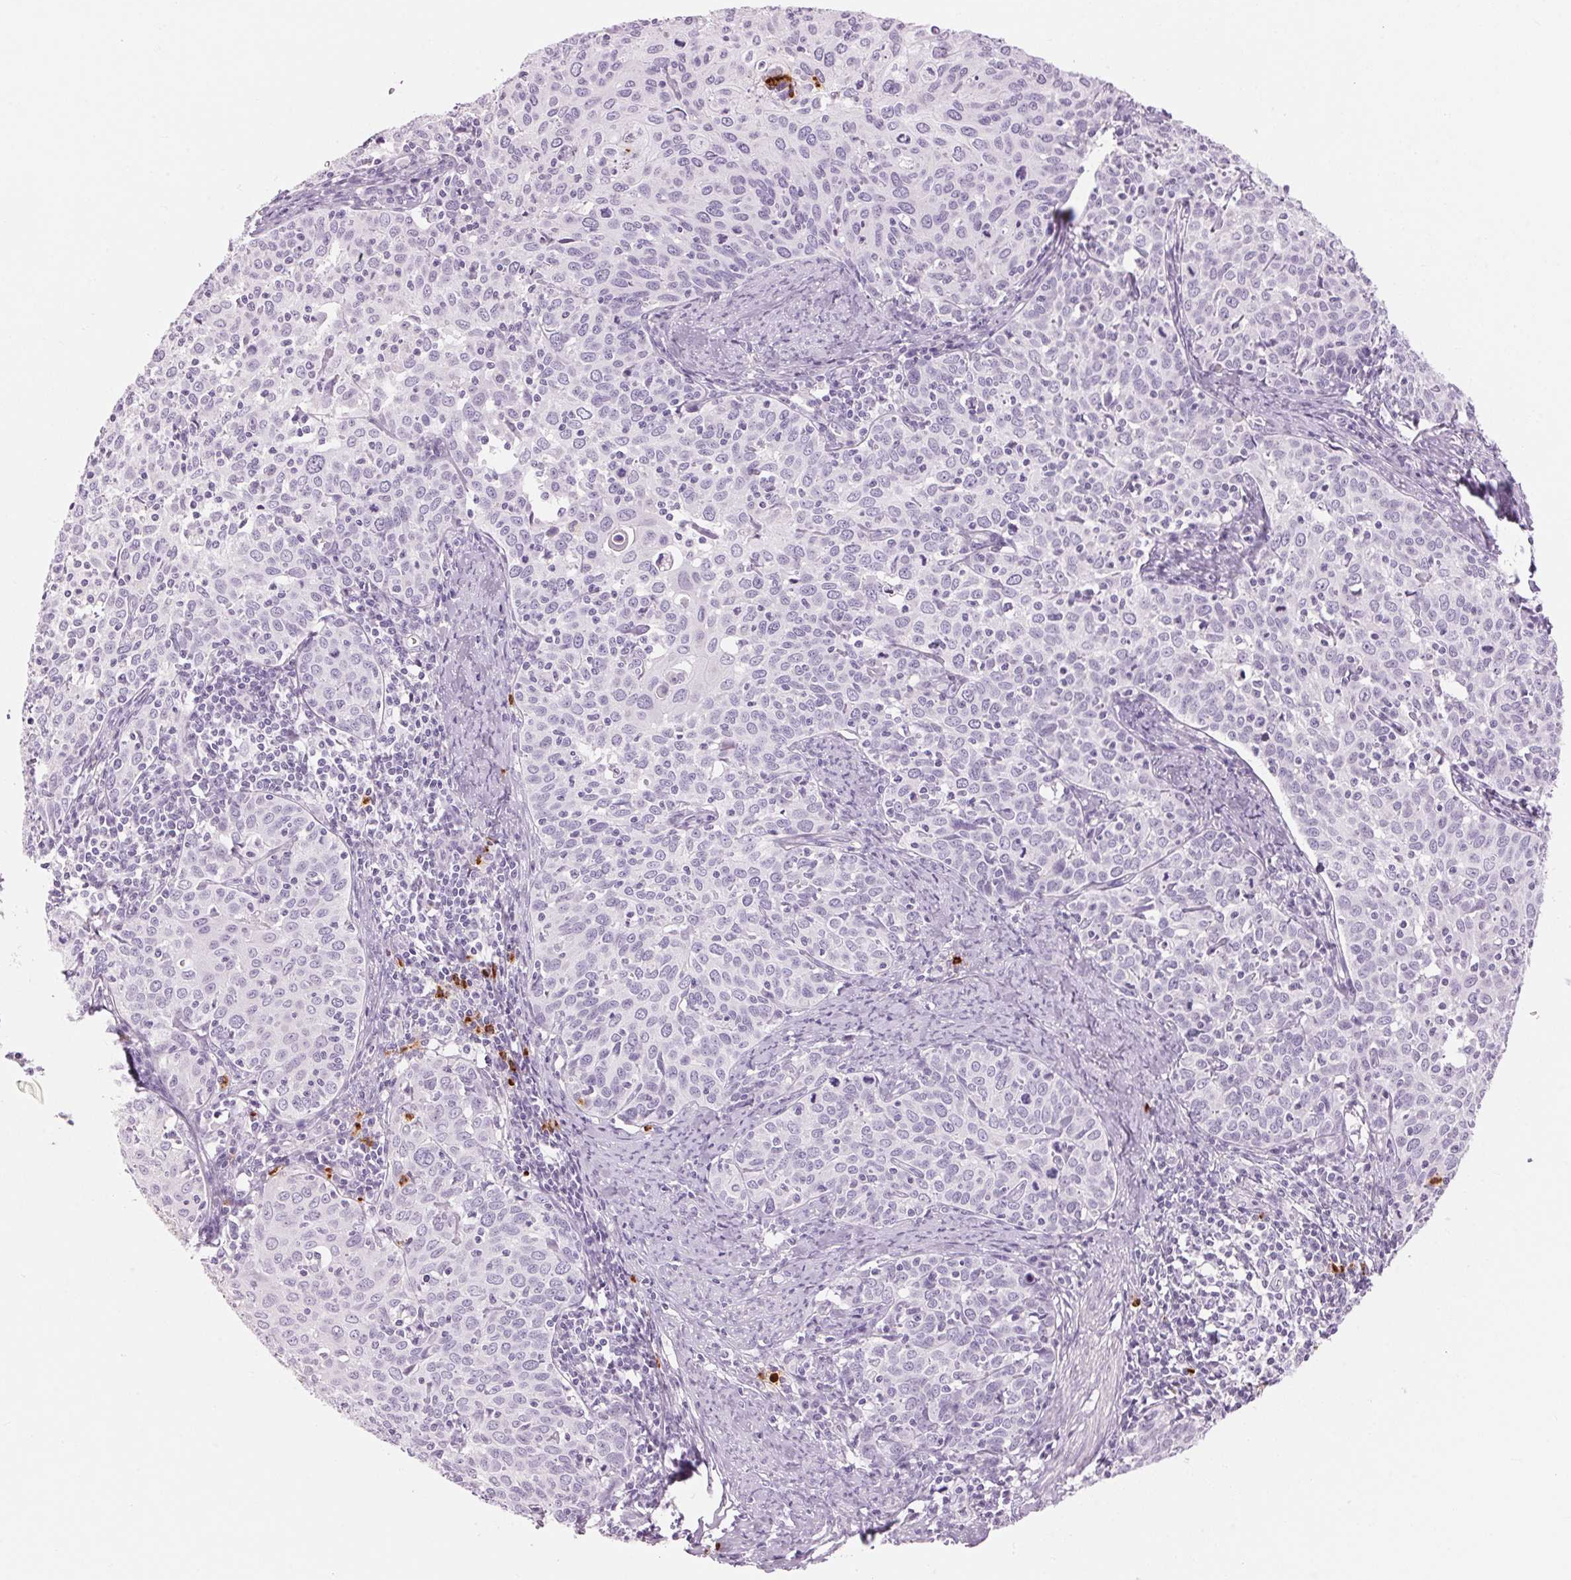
{"staining": {"intensity": "negative", "quantity": "none", "location": "none"}, "tissue": "cervical cancer", "cell_type": "Tumor cells", "image_type": "cancer", "snomed": [{"axis": "morphology", "description": "Squamous cell carcinoma, NOS"}, {"axis": "topography", "description": "Cervix"}], "caption": "Immunohistochemical staining of human cervical cancer (squamous cell carcinoma) displays no significant expression in tumor cells. Nuclei are stained in blue.", "gene": "KLK7", "patient": {"sex": "female", "age": 62}}